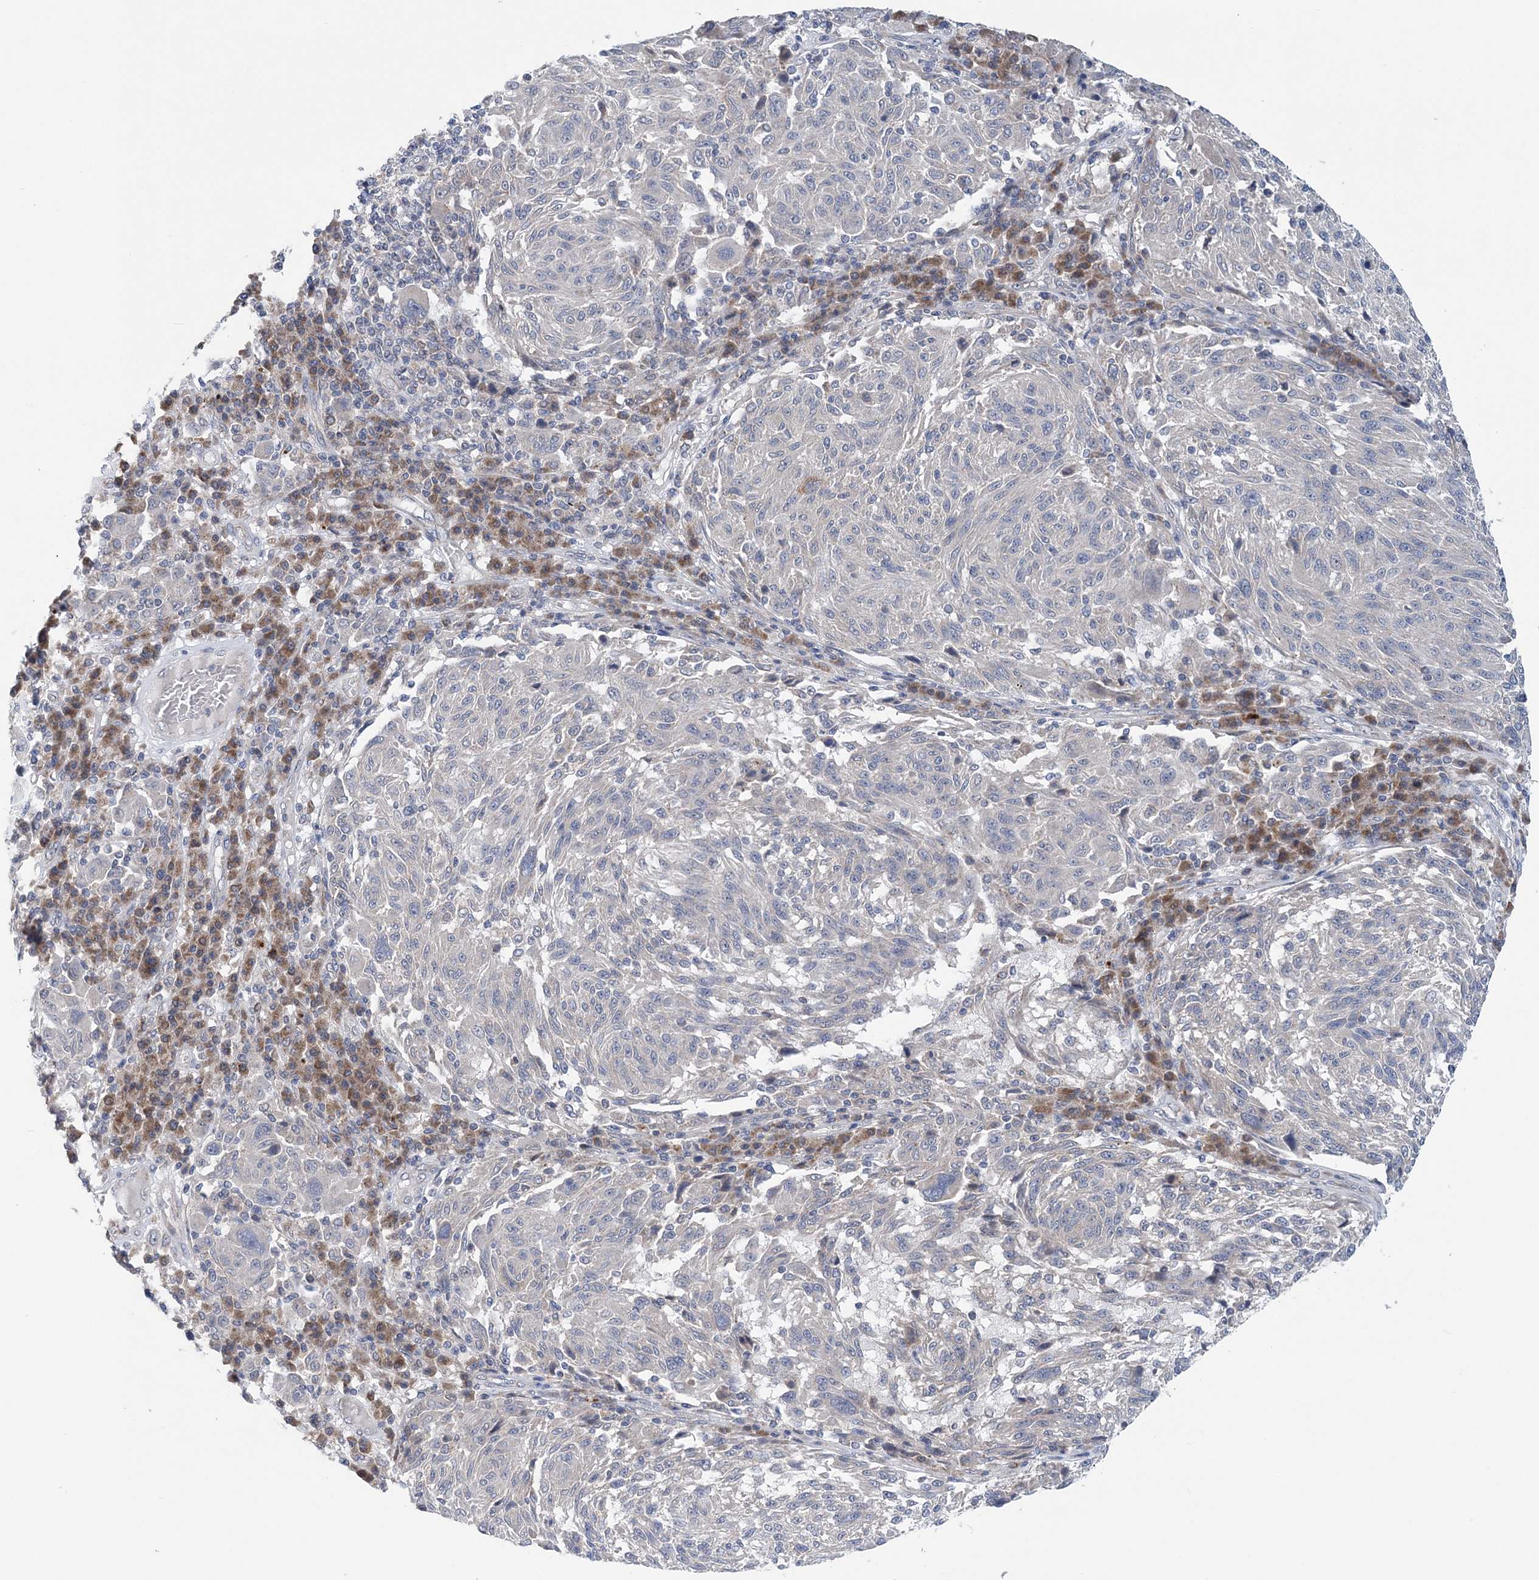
{"staining": {"intensity": "negative", "quantity": "none", "location": "none"}, "tissue": "melanoma", "cell_type": "Tumor cells", "image_type": "cancer", "snomed": [{"axis": "morphology", "description": "Malignant melanoma, NOS"}, {"axis": "topography", "description": "Skin"}], "caption": "Malignant melanoma was stained to show a protein in brown. There is no significant staining in tumor cells.", "gene": "COPE", "patient": {"sex": "male", "age": 53}}